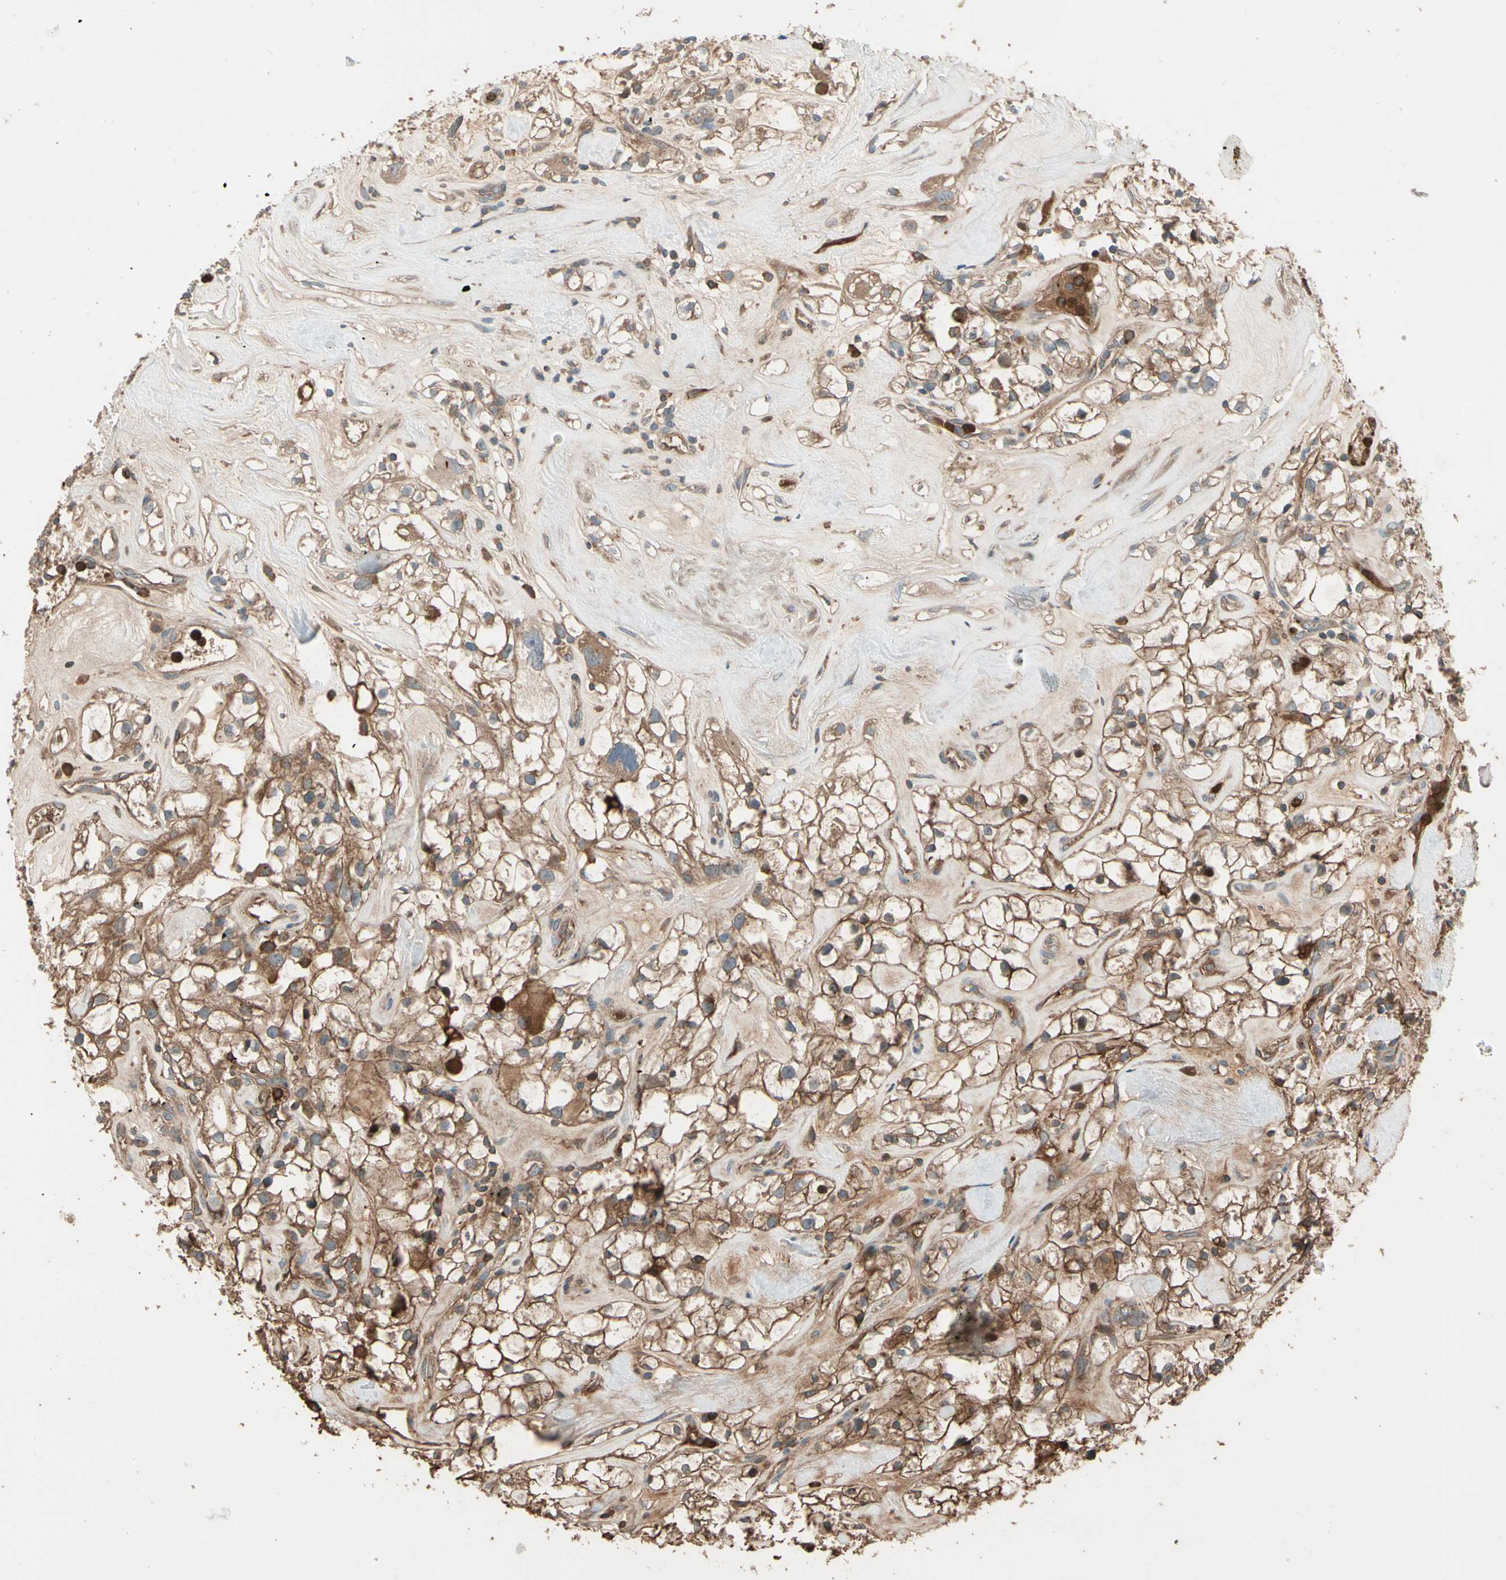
{"staining": {"intensity": "moderate", "quantity": ">75%", "location": "cytoplasmic/membranous"}, "tissue": "renal cancer", "cell_type": "Tumor cells", "image_type": "cancer", "snomed": [{"axis": "morphology", "description": "Adenocarcinoma, NOS"}, {"axis": "topography", "description": "Kidney"}], "caption": "Brown immunohistochemical staining in human renal cancer displays moderate cytoplasmic/membranous staining in approximately >75% of tumor cells.", "gene": "STX11", "patient": {"sex": "female", "age": 60}}